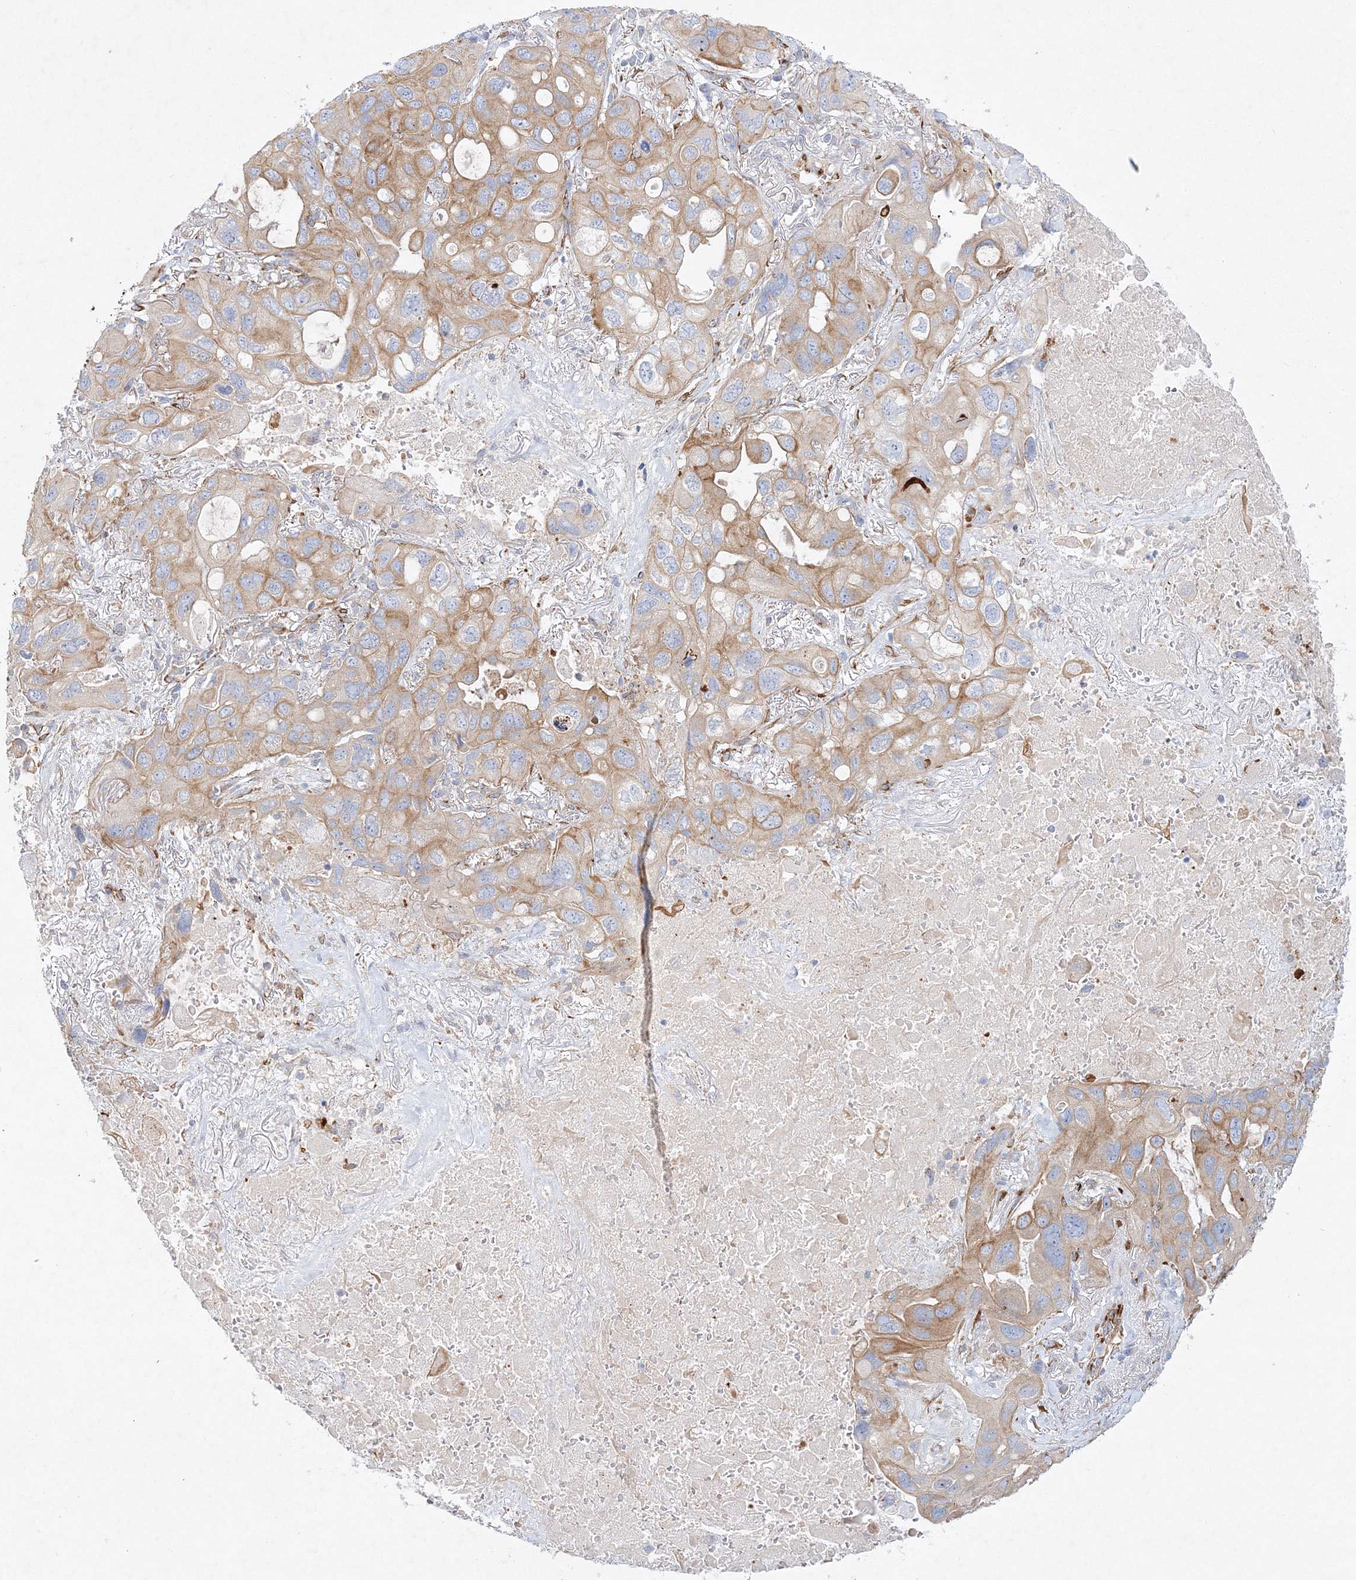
{"staining": {"intensity": "moderate", "quantity": "25%-75%", "location": "cytoplasmic/membranous"}, "tissue": "lung cancer", "cell_type": "Tumor cells", "image_type": "cancer", "snomed": [{"axis": "morphology", "description": "Squamous cell carcinoma, NOS"}, {"axis": "topography", "description": "Lung"}], "caption": "Tumor cells demonstrate medium levels of moderate cytoplasmic/membranous staining in approximately 25%-75% of cells in lung cancer. (Stains: DAB (3,3'-diaminobenzidine) in brown, nuclei in blue, Microscopy: brightfield microscopy at high magnification).", "gene": "ZFYVE16", "patient": {"sex": "female", "age": 73}}